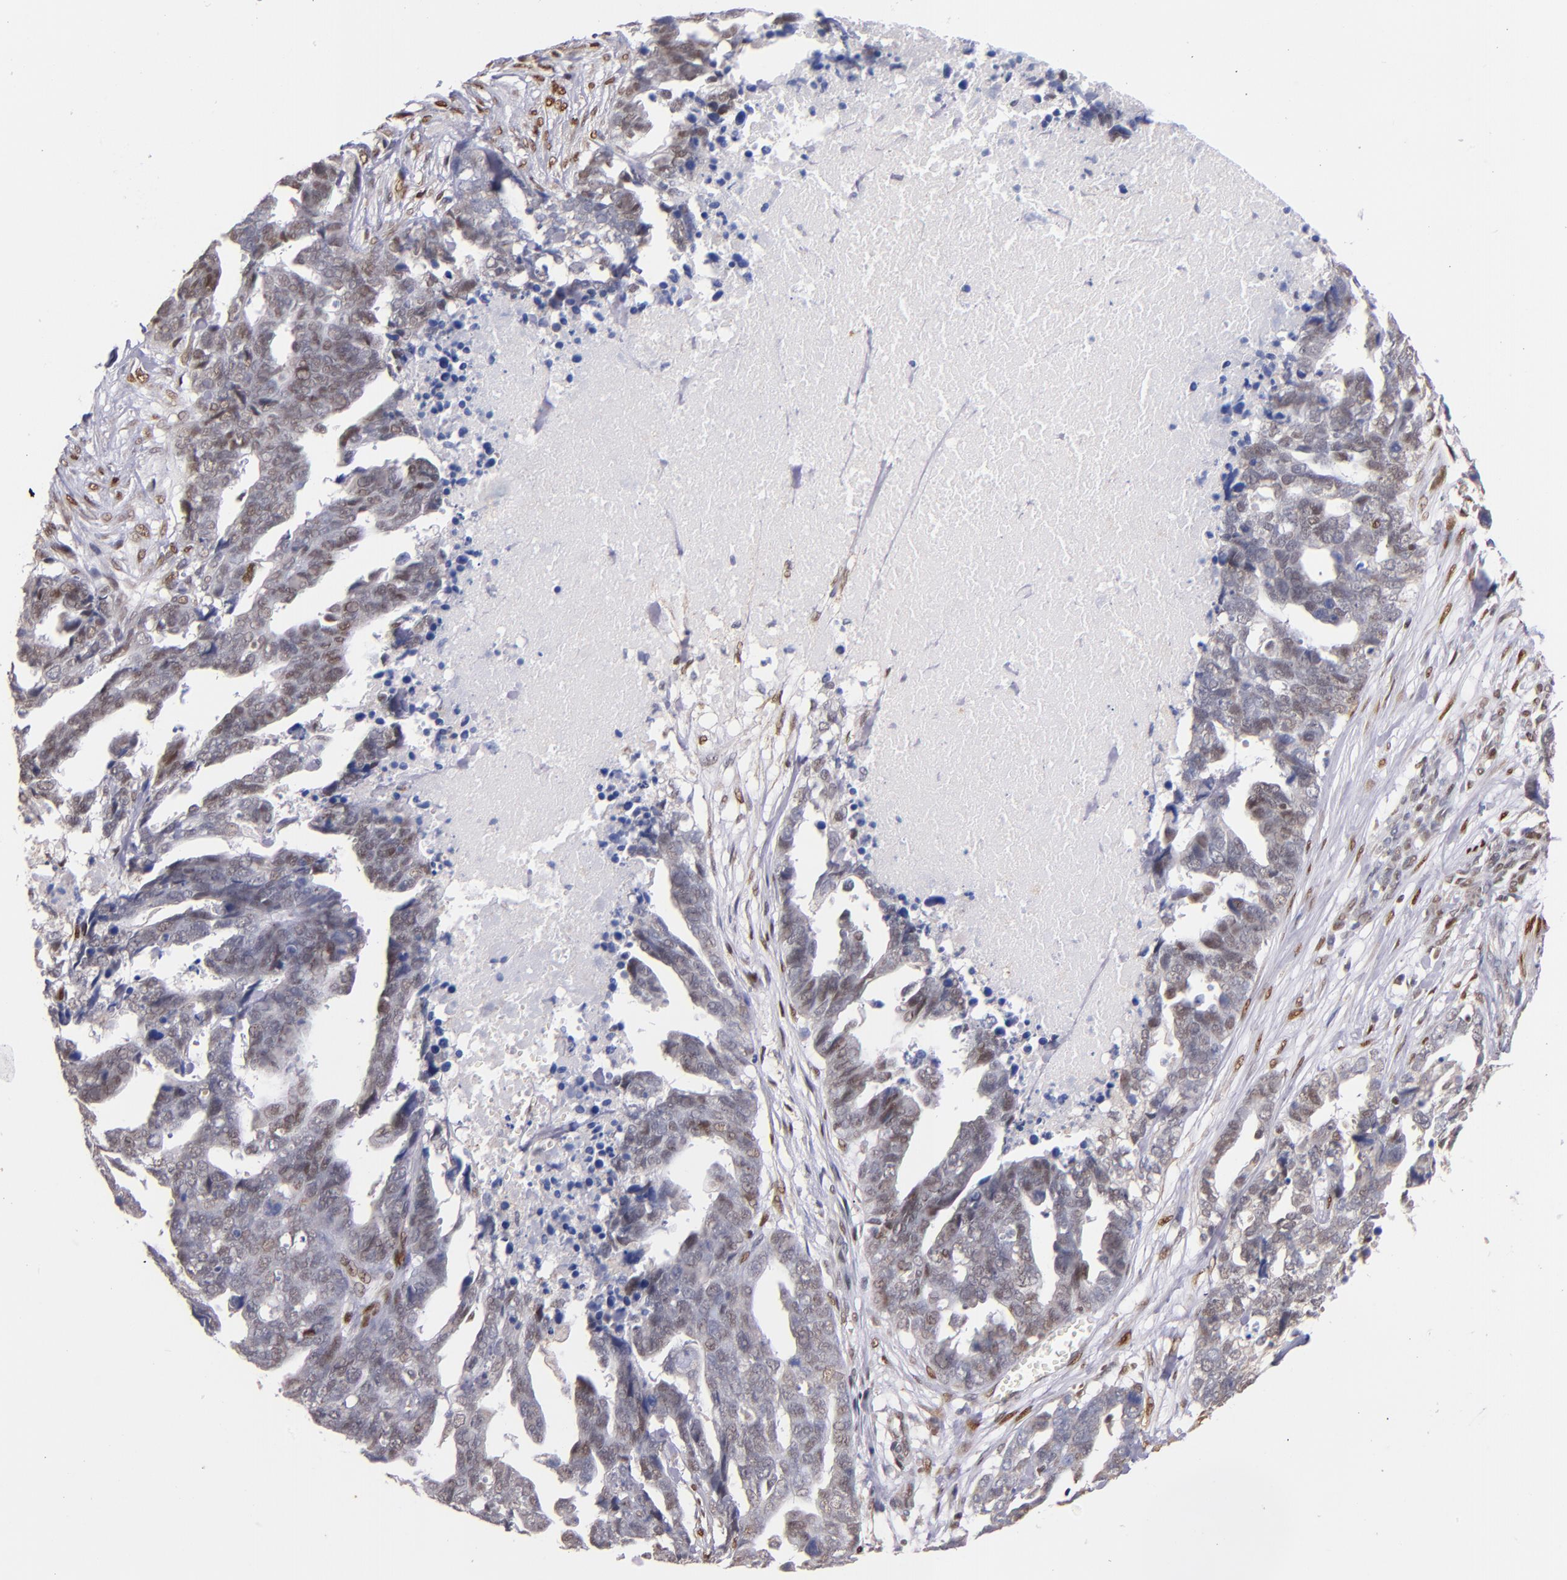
{"staining": {"intensity": "weak", "quantity": "<25%", "location": "nuclear"}, "tissue": "ovarian cancer", "cell_type": "Tumor cells", "image_type": "cancer", "snomed": [{"axis": "morphology", "description": "Normal tissue, NOS"}, {"axis": "morphology", "description": "Cystadenocarcinoma, serous, NOS"}, {"axis": "topography", "description": "Fallopian tube"}, {"axis": "topography", "description": "Ovary"}], "caption": "DAB immunohistochemical staining of human serous cystadenocarcinoma (ovarian) demonstrates no significant staining in tumor cells.", "gene": "SRF", "patient": {"sex": "female", "age": 56}}